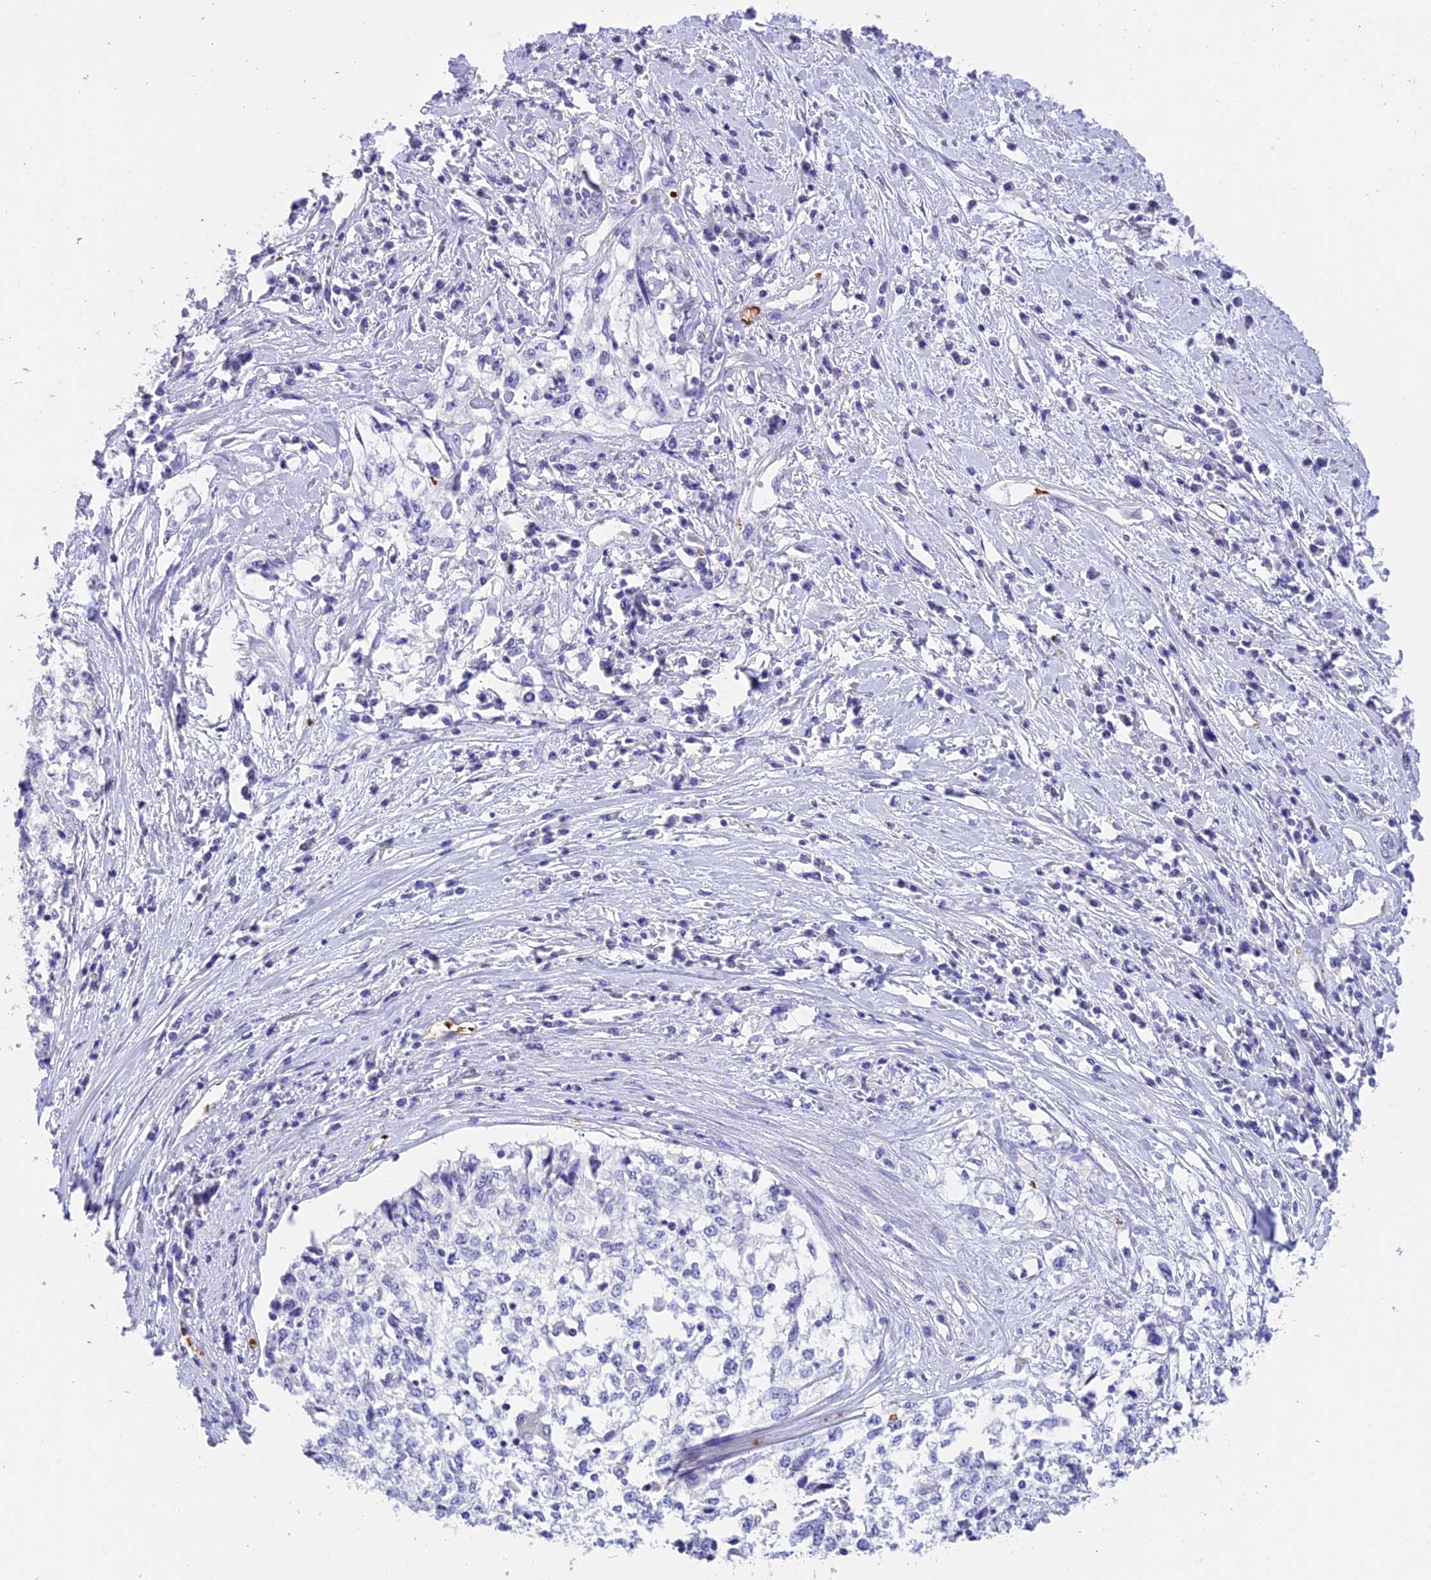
{"staining": {"intensity": "negative", "quantity": "none", "location": "none"}, "tissue": "cervical cancer", "cell_type": "Tumor cells", "image_type": "cancer", "snomed": [{"axis": "morphology", "description": "Squamous cell carcinoma, NOS"}, {"axis": "topography", "description": "Cervix"}], "caption": "Tumor cells are negative for protein expression in human cervical cancer (squamous cell carcinoma).", "gene": "TNNC2", "patient": {"sex": "female", "age": 57}}